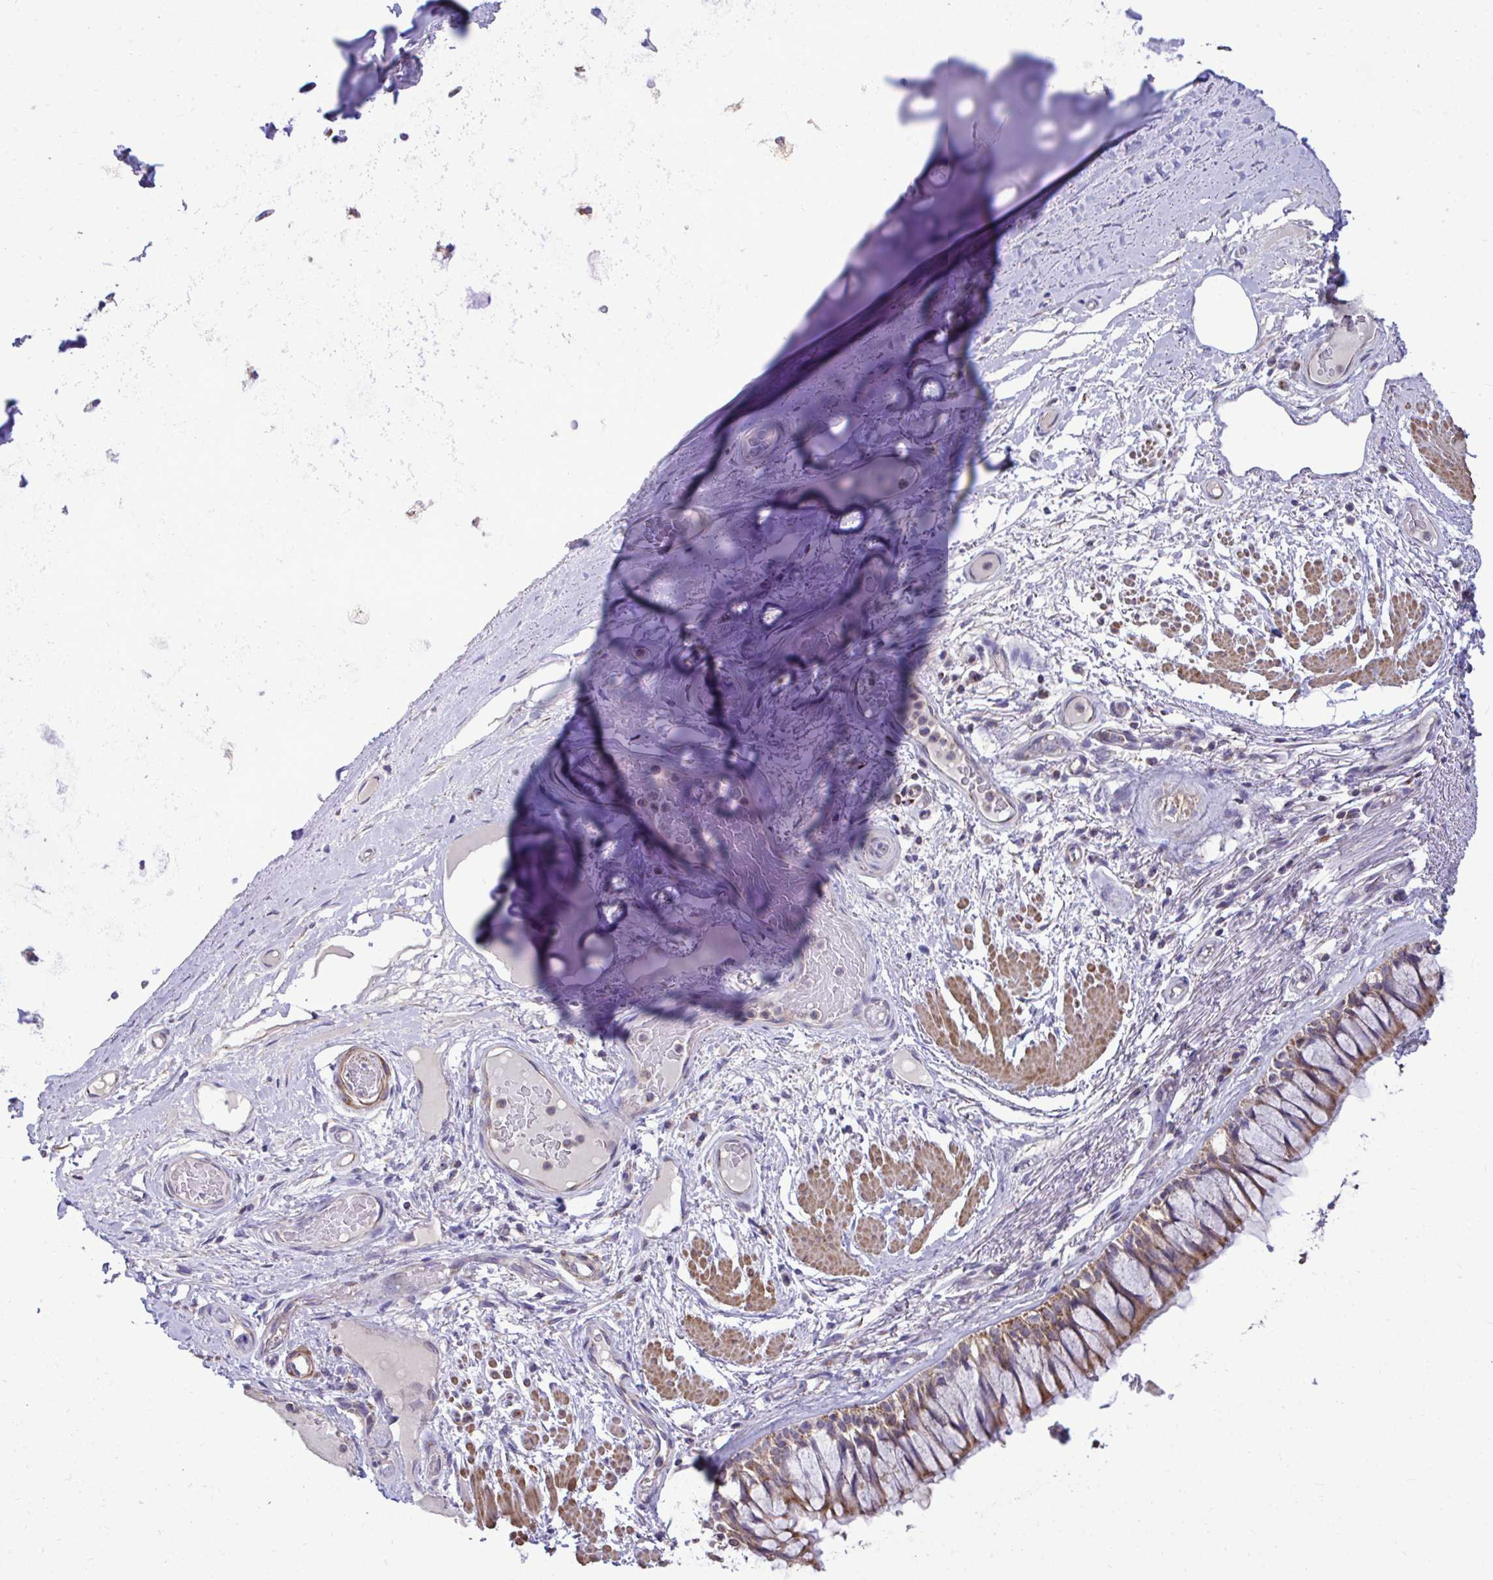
{"staining": {"intensity": "negative", "quantity": "none", "location": "none"}, "tissue": "adipose tissue", "cell_type": "Adipocytes", "image_type": "normal", "snomed": [{"axis": "morphology", "description": "Normal tissue, NOS"}, {"axis": "topography", "description": "Cartilage tissue"}, {"axis": "topography", "description": "Bronchus"}], "caption": "An IHC micrograph of normal adipose tissue is shown. There is no staining in adipocytes of adipose tissue.", "gene": "ENSG00000269547", "patient": {"sex": "male", "age": 64}}